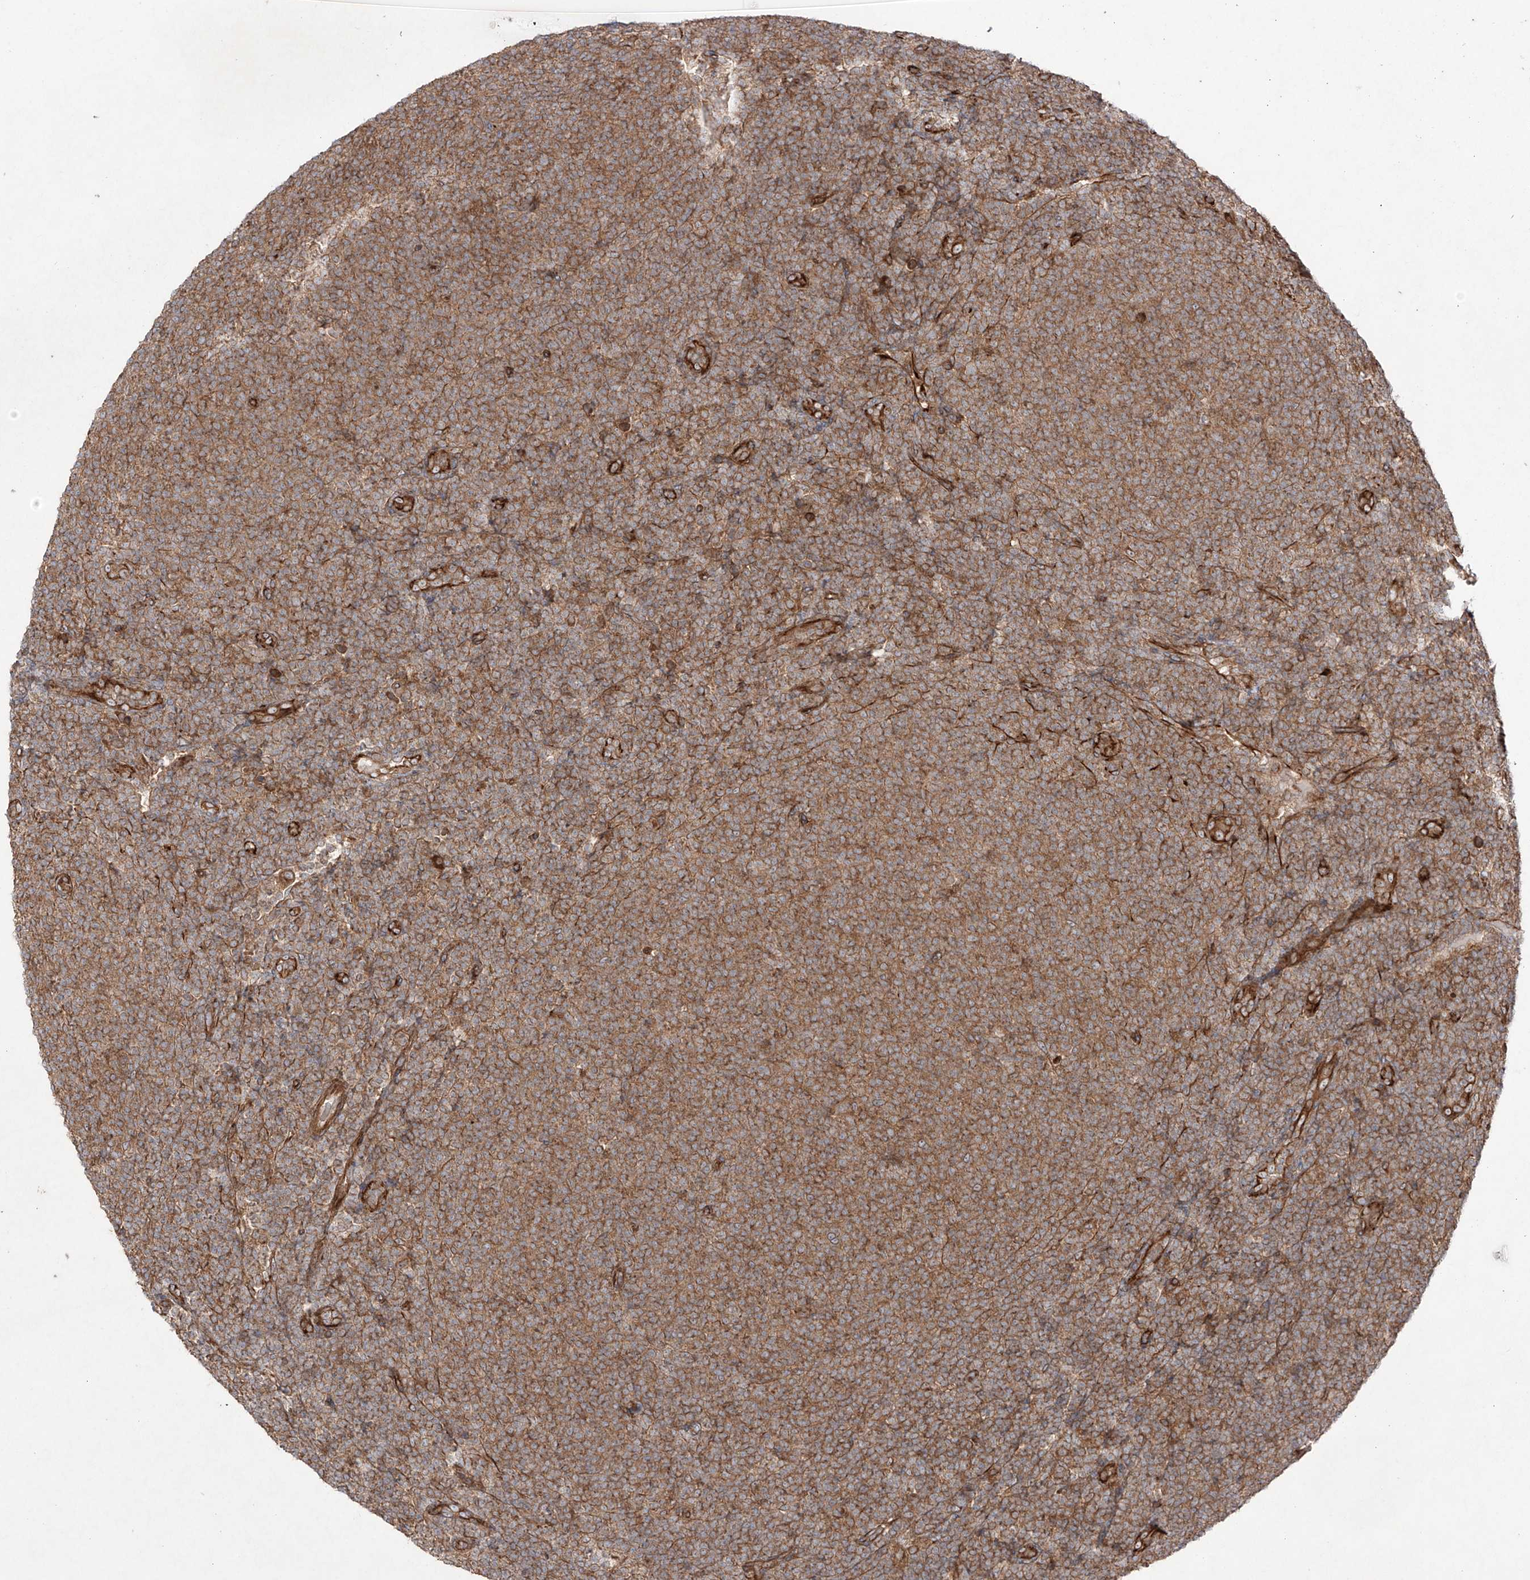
{"staining": {"intensity": "moderate", "quantity": ">75%", "location": "cytoplasmic/membranous"}, "tissue": "lymphoma", "cell_type": "Tumor cells", "image_type": "cancer", "snomed": [{"axis": "morphology", "description": "Malignant lymphoma, non-Hodgkin's type, Low grade"}, {"axis": "topography", "description": "Lymph node"}], "caption": "High-power microscopy captured an immunohistochemistry image of lymphoma, revealing moderate cytoplasmic/membranous staining in approximately >75% of tumor cells.", "gene": "YKT6", "patient": {"sex": "male", "age": 66}}